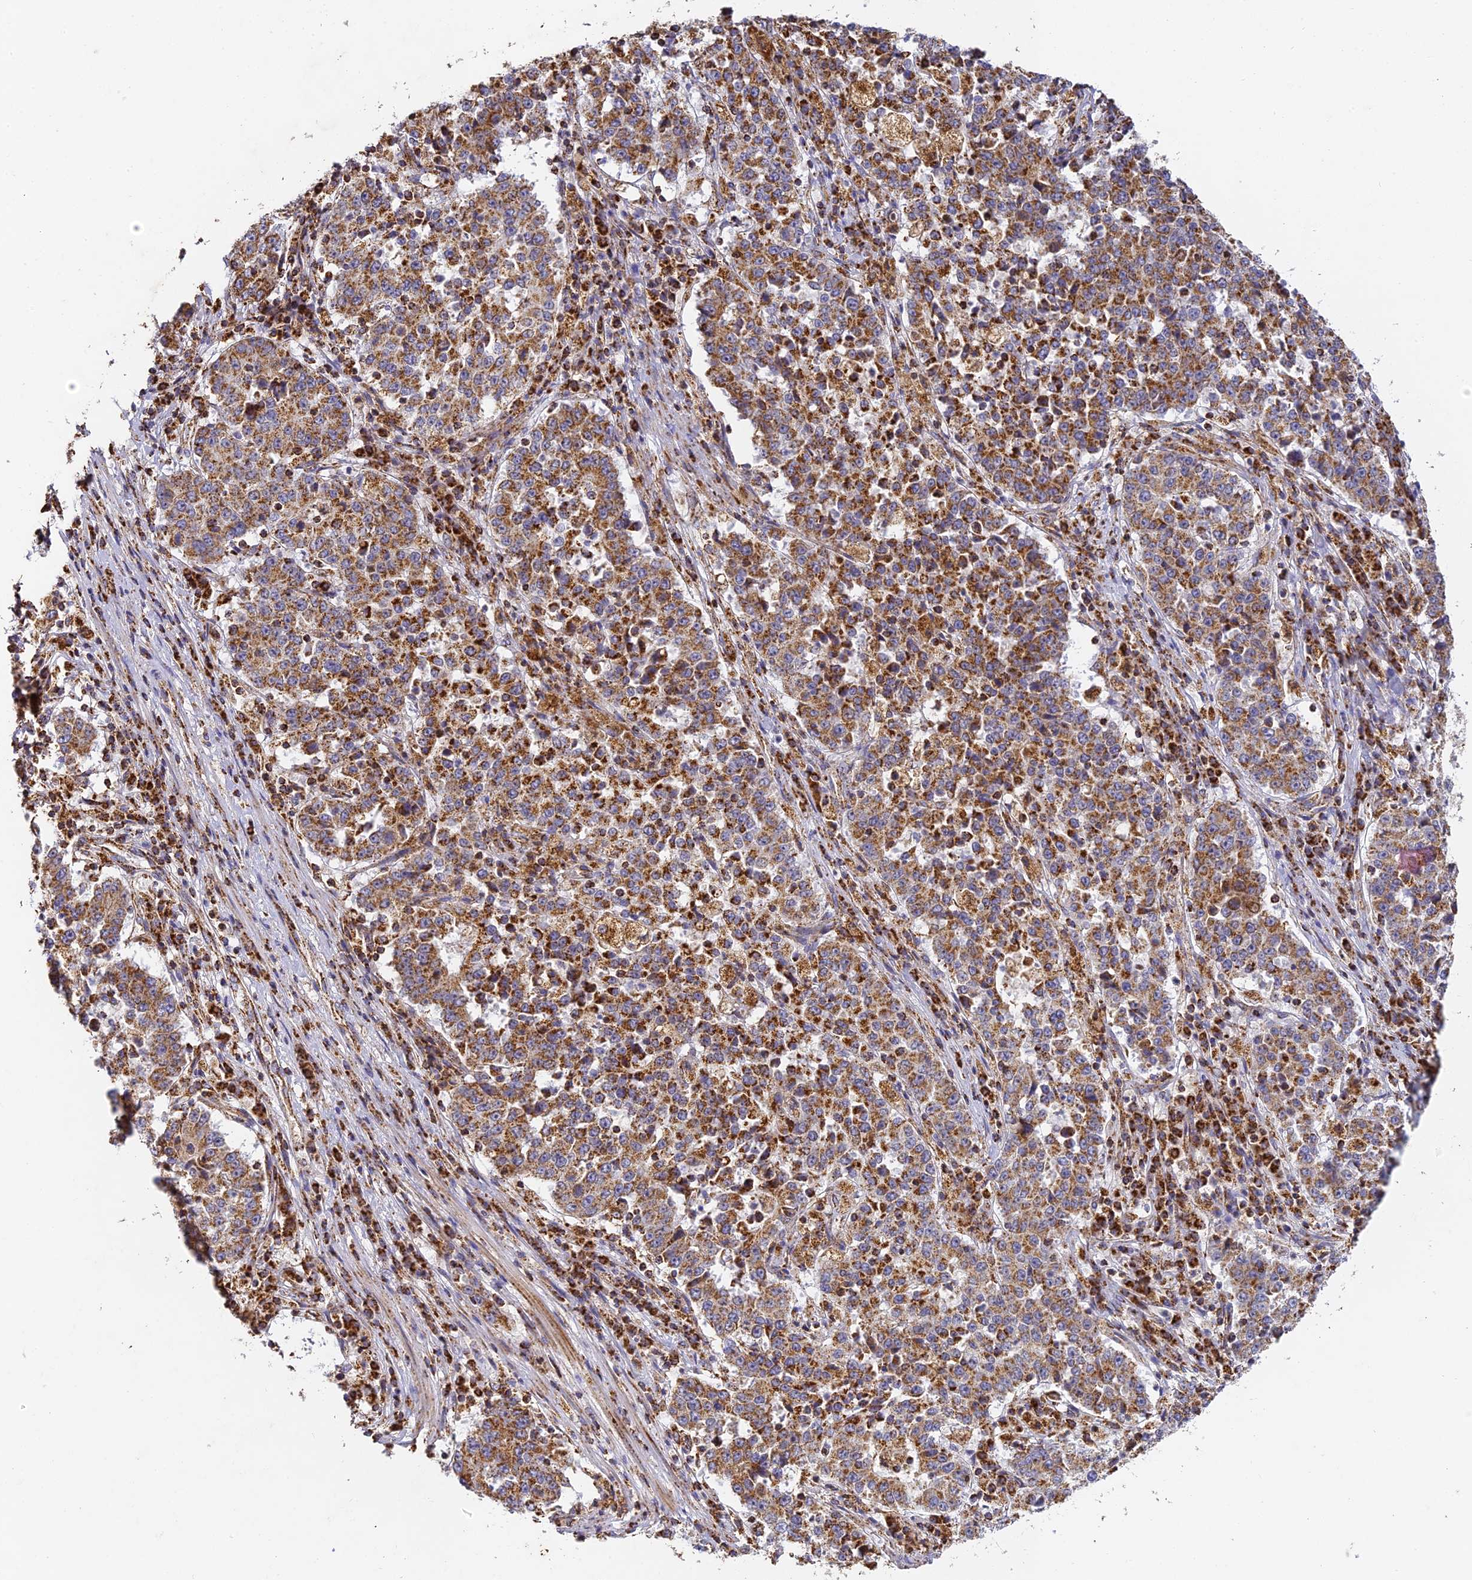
{"staining": {"intensity": "strong", "quantity": ">75%", "location": "cytoplasmic/membranous"}, "tissue": "stomach cancer", "cell_type": "Tumor cells", "image_type": "cancer", "snomed": [{"axis": "morphology", "description": "Adenocarcinoma, NOS"}, {"axis": "topography", "description": "Stomach"}], "caption": "Tumor cells reveal high levels of strong cytoplasmic/membranous expression in about >75% of cells in stomach cancer (adenocarcinoma).", "gene": "DONSON", "patient": {"sex": "male", "age": 59}}